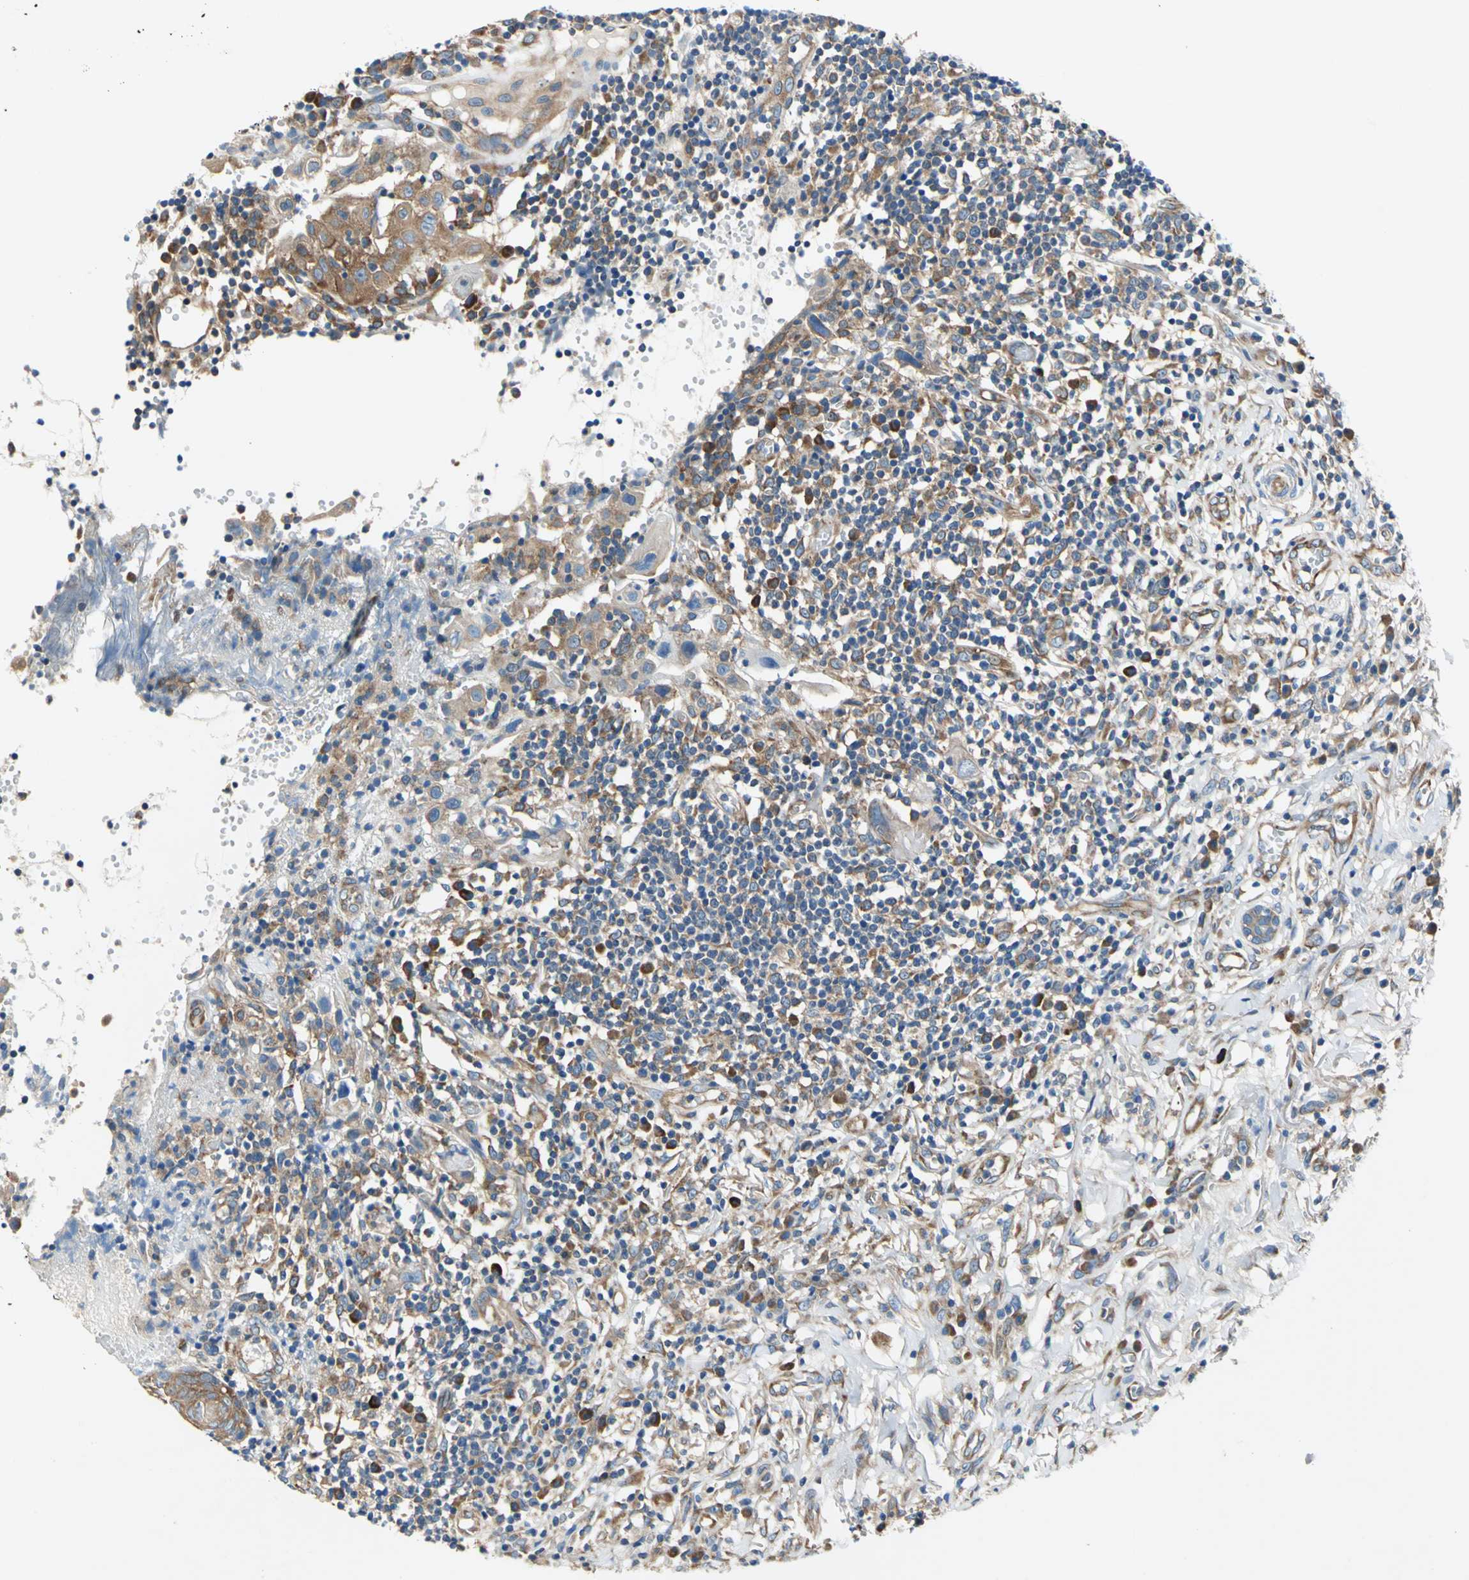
{"staining": {"intensity": "strong", "quantity": ">75%", "location": "cytoplasmic/membranous"}, "tissue": "thyroid cancer", "cell_type": "Tumor cells", "image_type": "cancer", "snomed": [{"axis": "morphology", "description": "Carcinoma, NOS"}, {"axis": "topography", "description": "Thyroid gland"}], "caption": "A high amount of strong cytoplasmic/membranous positivity is identified in approximately >75% of tumor cells in carcinoma (thyroid) tissue. (DAB (3,3'-diaminobenzidine) IHC, brown staining for protein, blue staining for nuclei).", "gene": "TRIM25", "patient": {"sex": "female", "age": 77}}